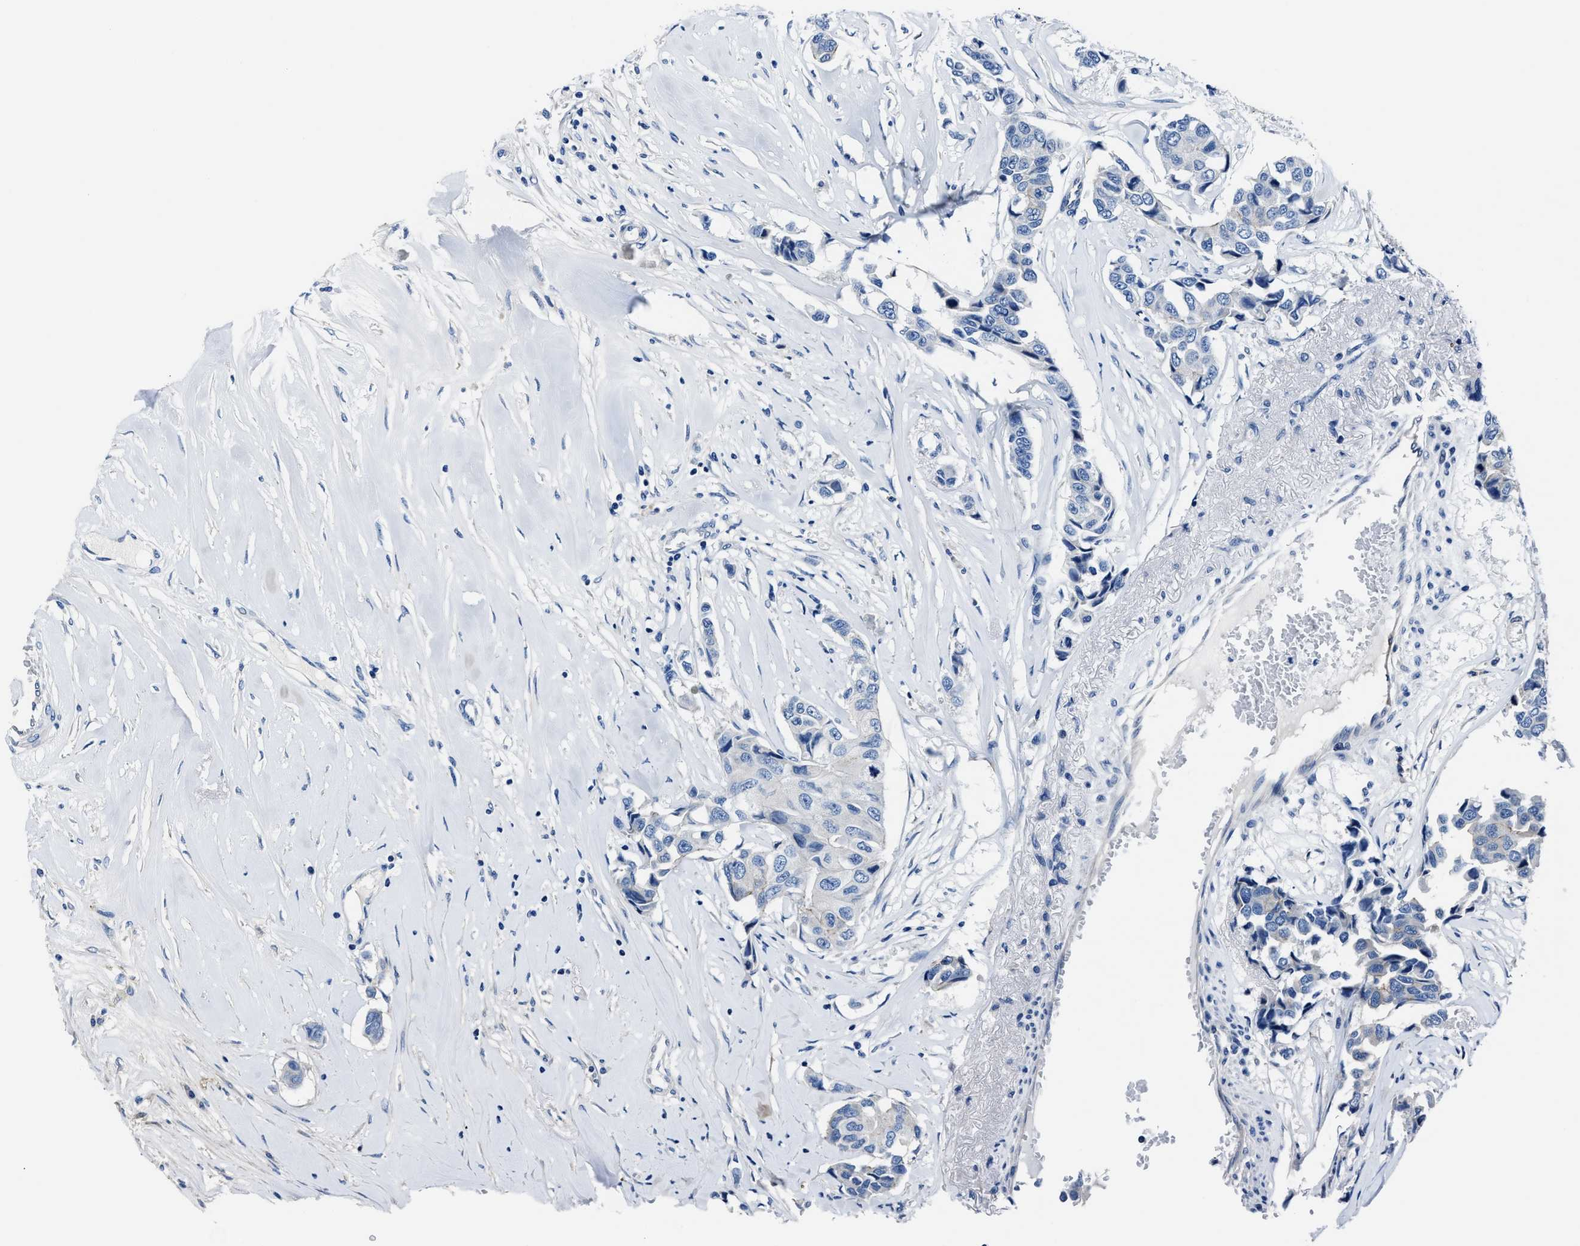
{"staining": {"intensity": "negative", "quantity": "none", "location": "none"}, "tissue": "breast cancer", "cell_type": "Tumor cells", "image_type": "cancer", "snomed": [{"axis": "morphology", "description": "Duct carcinoma"}, {"axis": "topography", "description": "Breast"}], "caption": "The image shows no staining of tumor cells in breast invasive ductal carcinoma. (DAB immunohistochemistry visualized using brightfield microscopy, high magnification).", "gene": "LMO7", "patient": {"sex": "female", "age": 80}}